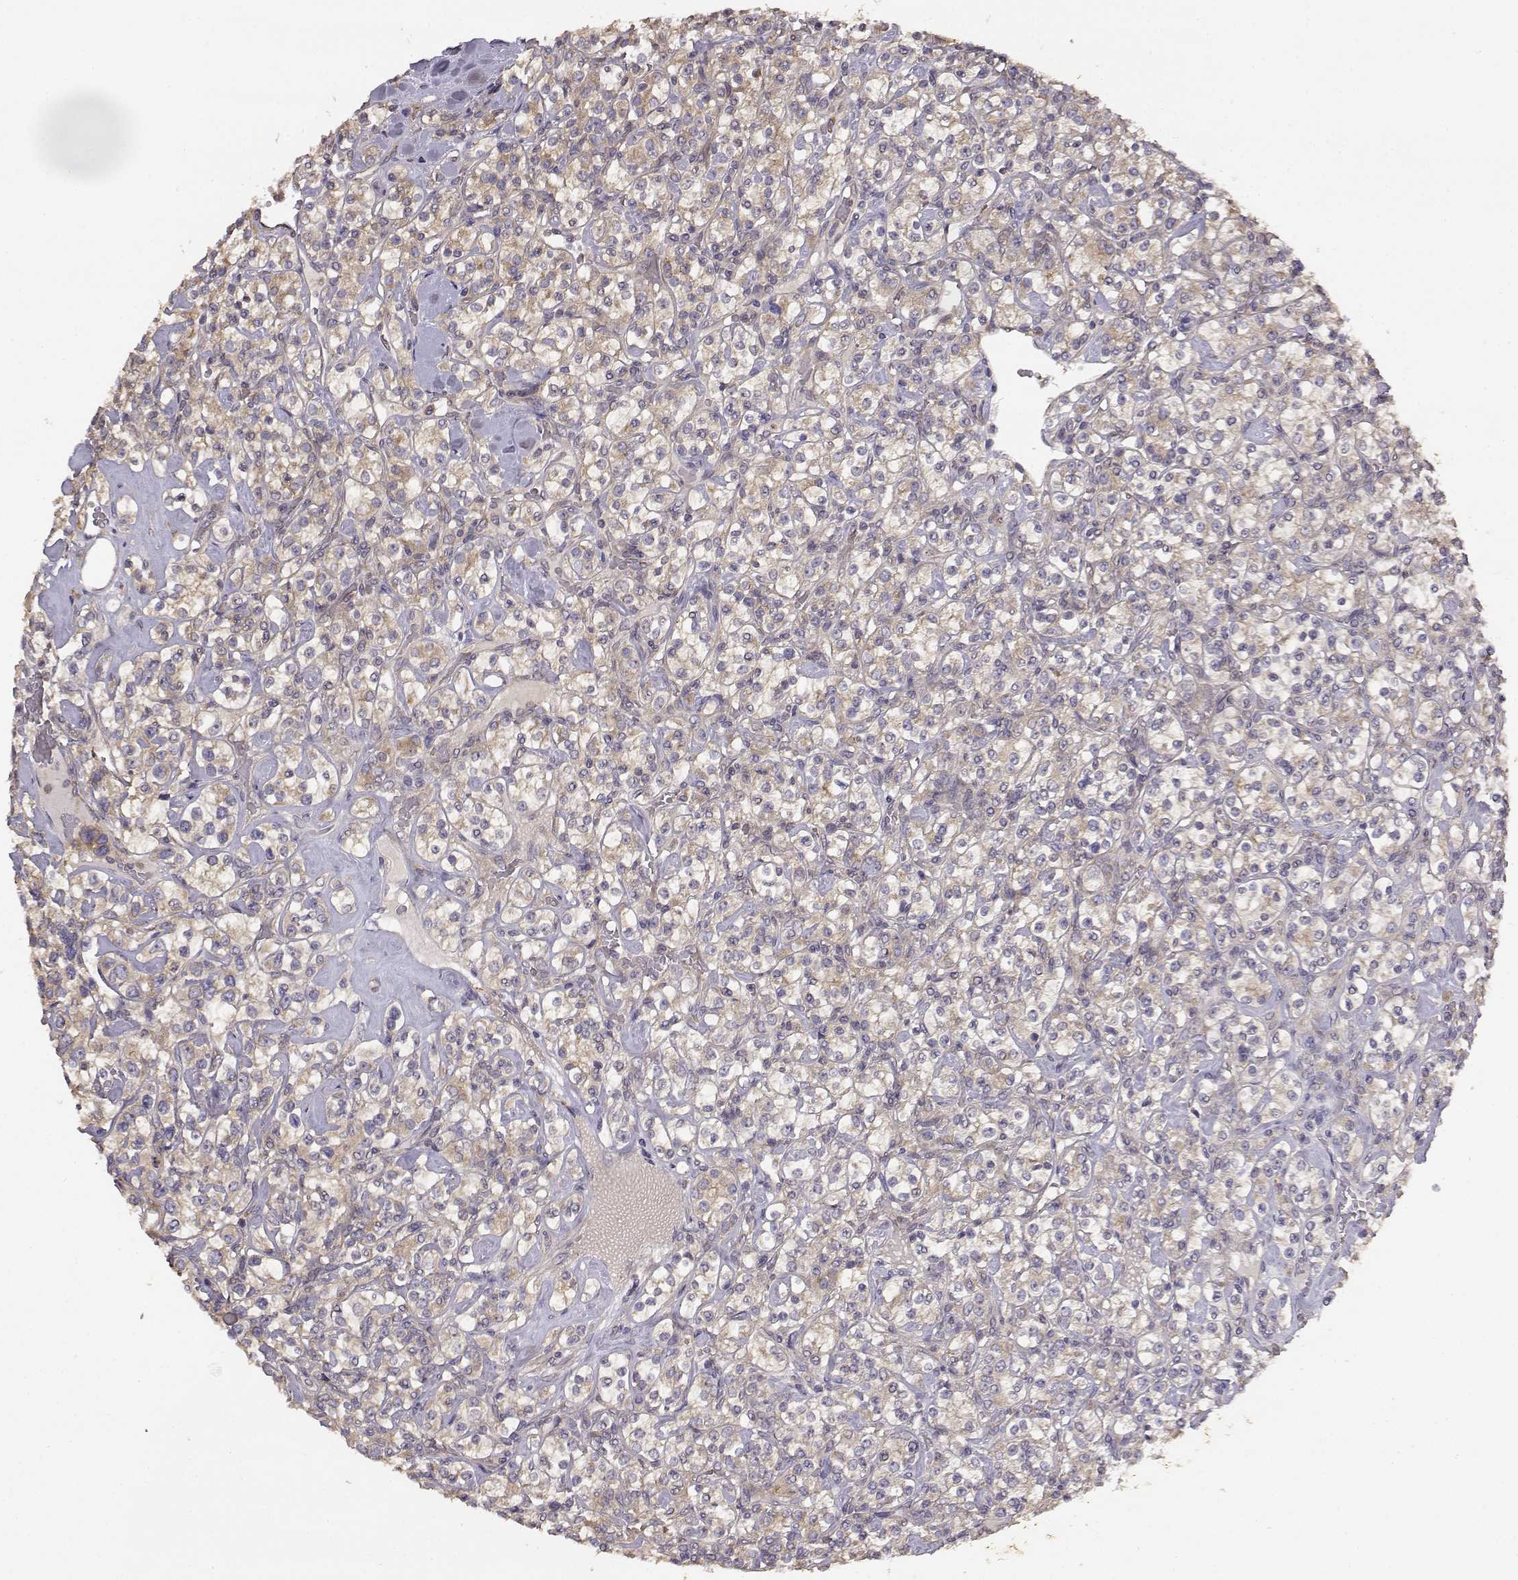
{"staining": {"intensity": "weak", "quantity": "25%-75%", "location": "cytoplasmic/membranous"}, "tissue": "renal cancer", "cell_type": "Tumor cells", "image_type": "cancer", "snomed": [{"axis": "morphology", "description": "Adenocarcinoma, NOS"}, {"axis": "topography", "description": "Kidney"}], "caption": "This histopathology image shows adenocarcinoma (renal) stained with immunohistochemistry (IHC) to label a protein in brown. The cytoplasmic/membranous of tumor cells show weak positivity for the protein. Nuclei are counter-stained blue.", "gene": "CRIM1", "patient": {"sex": "male", "age": 77}}